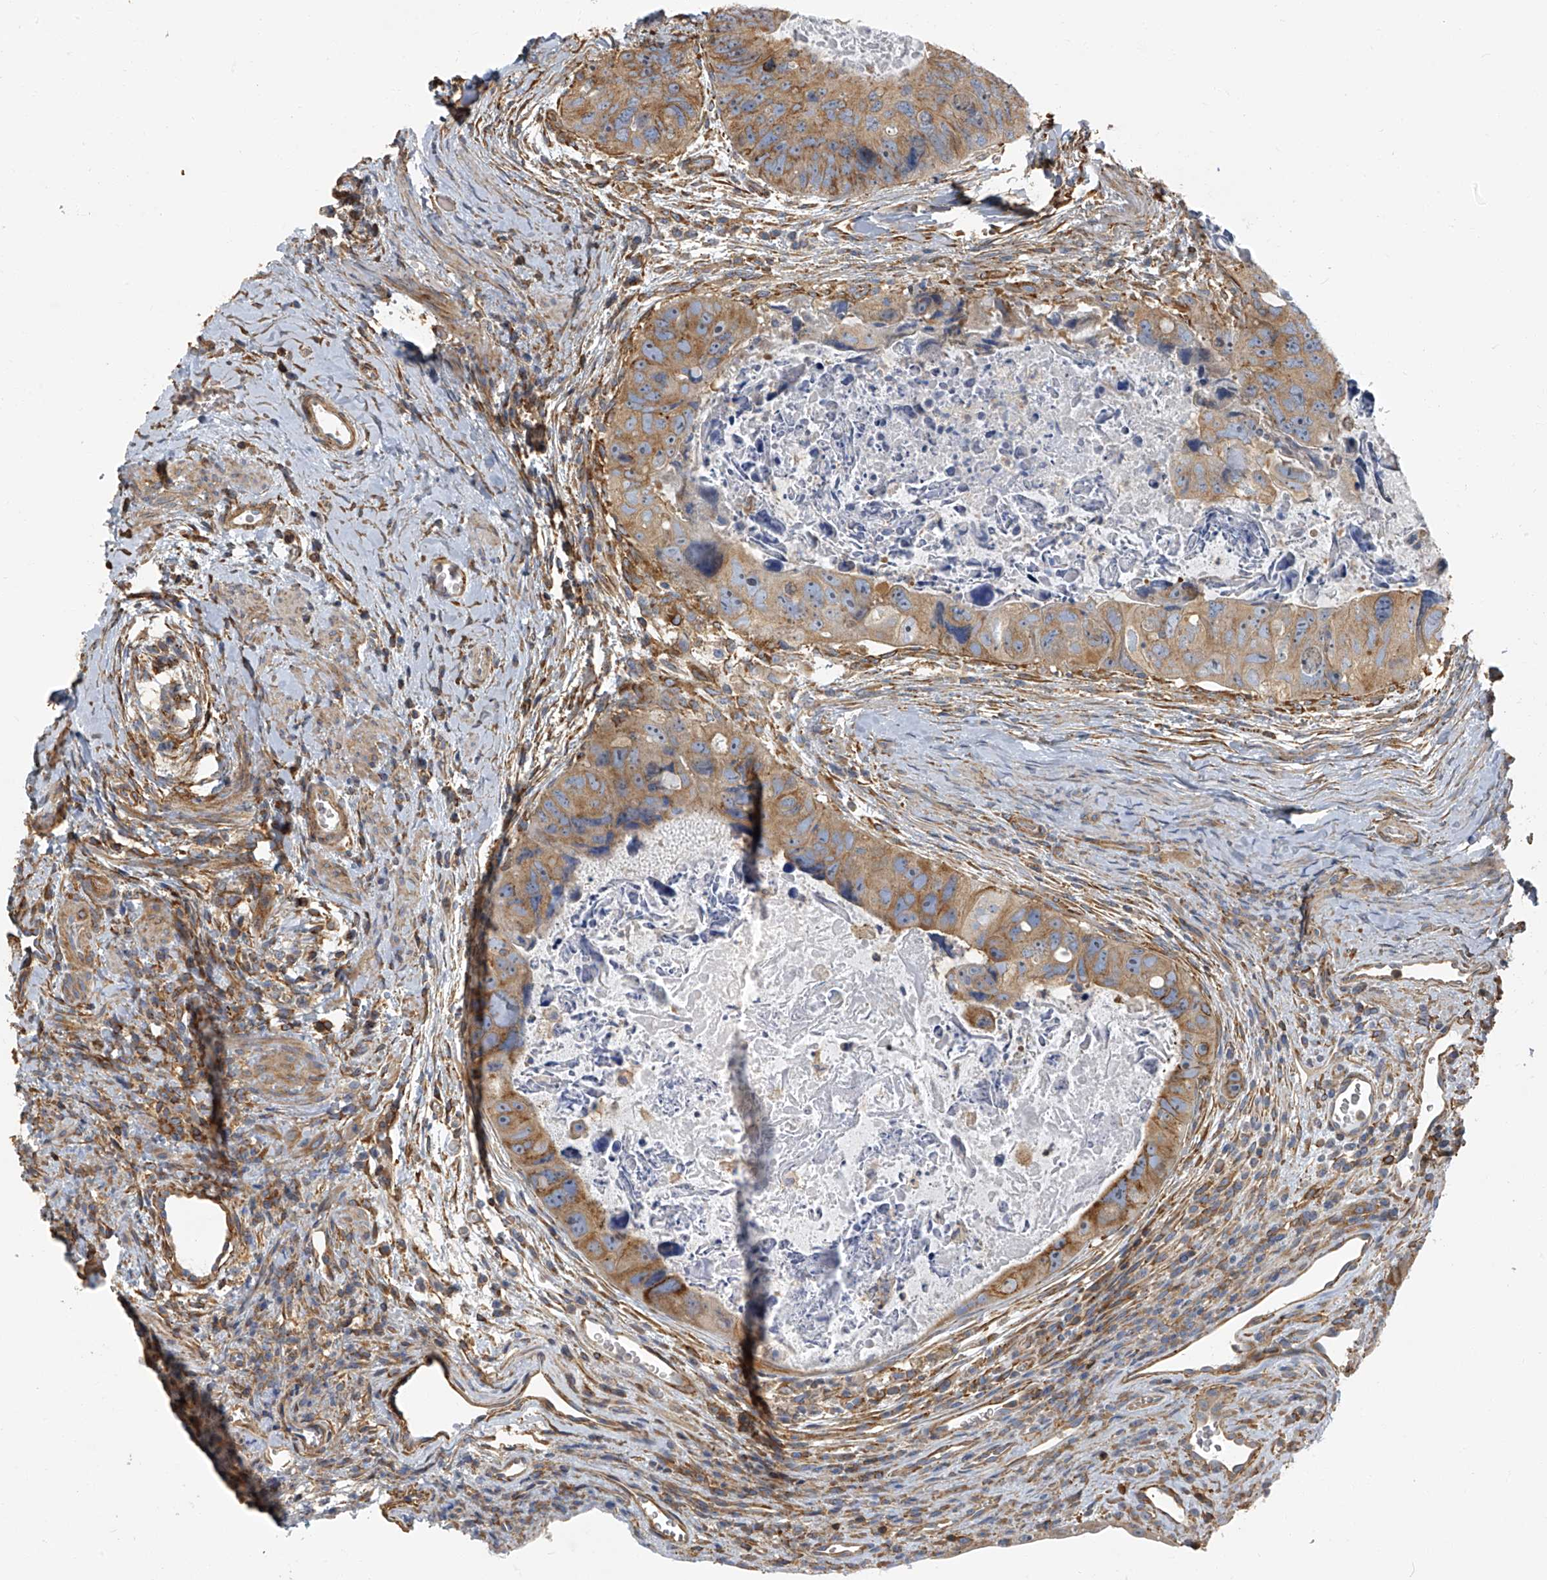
{"staining": {"intensity": "moderate", "quantity": ">75%", "location": "cytoplasmic/membranous"}, "tissue": "colorectal cancer", "cell_type": "Tumor cells", "image_type": "cancer", "snomed": [{"axis": "morphology", "description": "Adenocarcinoma, NOS"}, {"axis": "topography", "description": "Rectum"}], "caption": "A high-resolution histopathology image shows IHC staining of colorectal cancer, which exhibits moderate cytoplasmic/membranous staining in about >75% of tumor cells. The protein of interest is shown in brown color, while the nuclei are stained blue.", "gene": "SEPTIN7", "patient": {"sex": "male", "age": 59}}